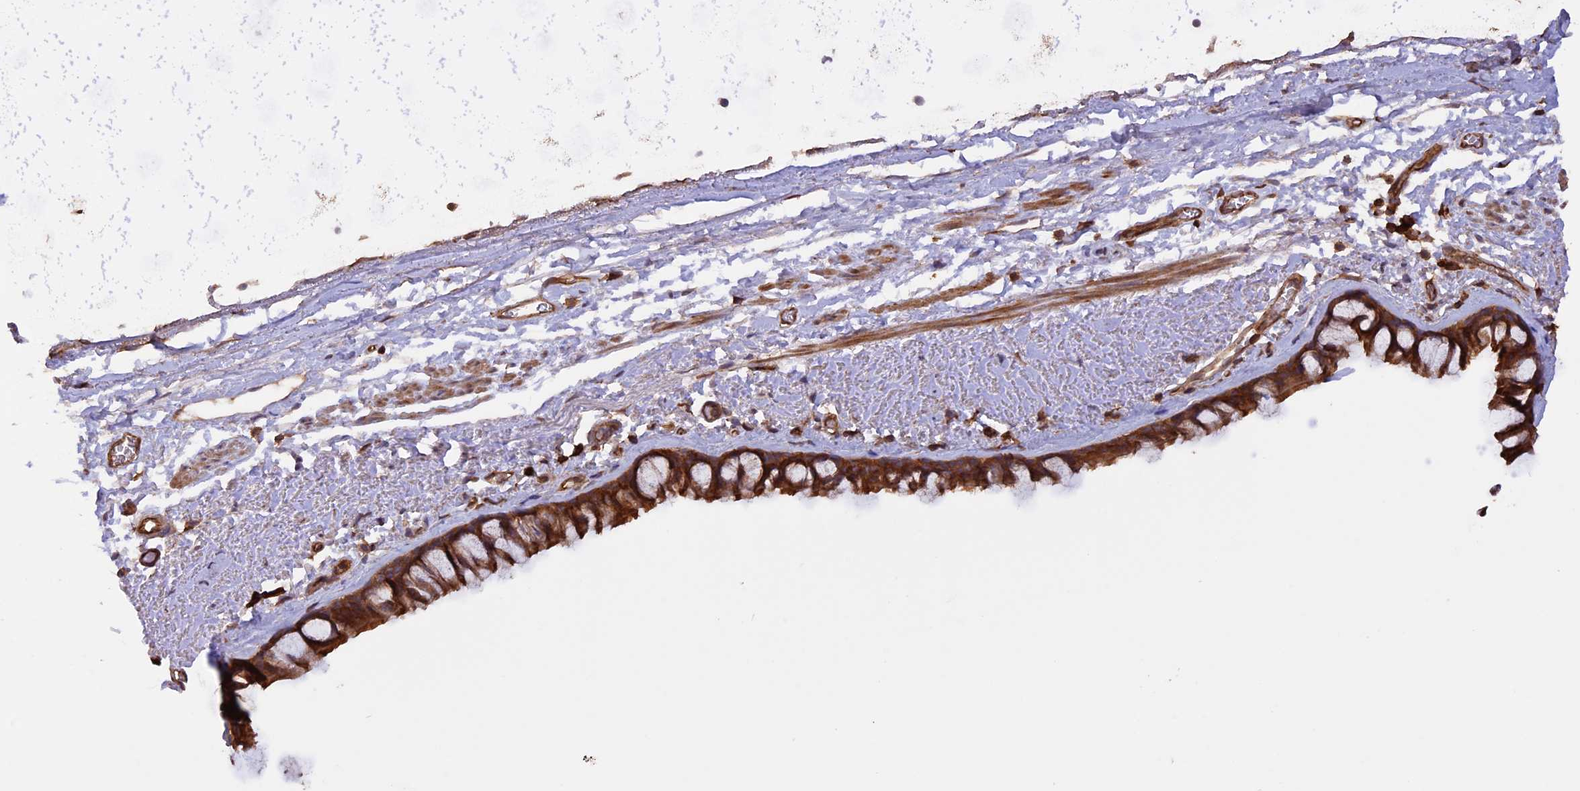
{"staining": {"intensity": "strong", "quantity": ">75%", "location": "cytoplasmic/membranous"}, "tissue": "bronchus", "cell_type": "Respiratory epithelial cells", "image_type": "normal", "snomed": [{"axis": "morphology", "description": "Normal tissue, NOS"}, {"axis": "topography", "description": "Bronchus"}], "caption": "Immunohistochemical staining of unremarkable bronchus shows high levels of strong cytoplasmic/membranous staining in approximately >75% of respiratory epithelial cells. (Brightfield microscopy of DAB IHC at high magnification).", "gene": "GAS8", "patient": {"sex": "male", "age": 65}}